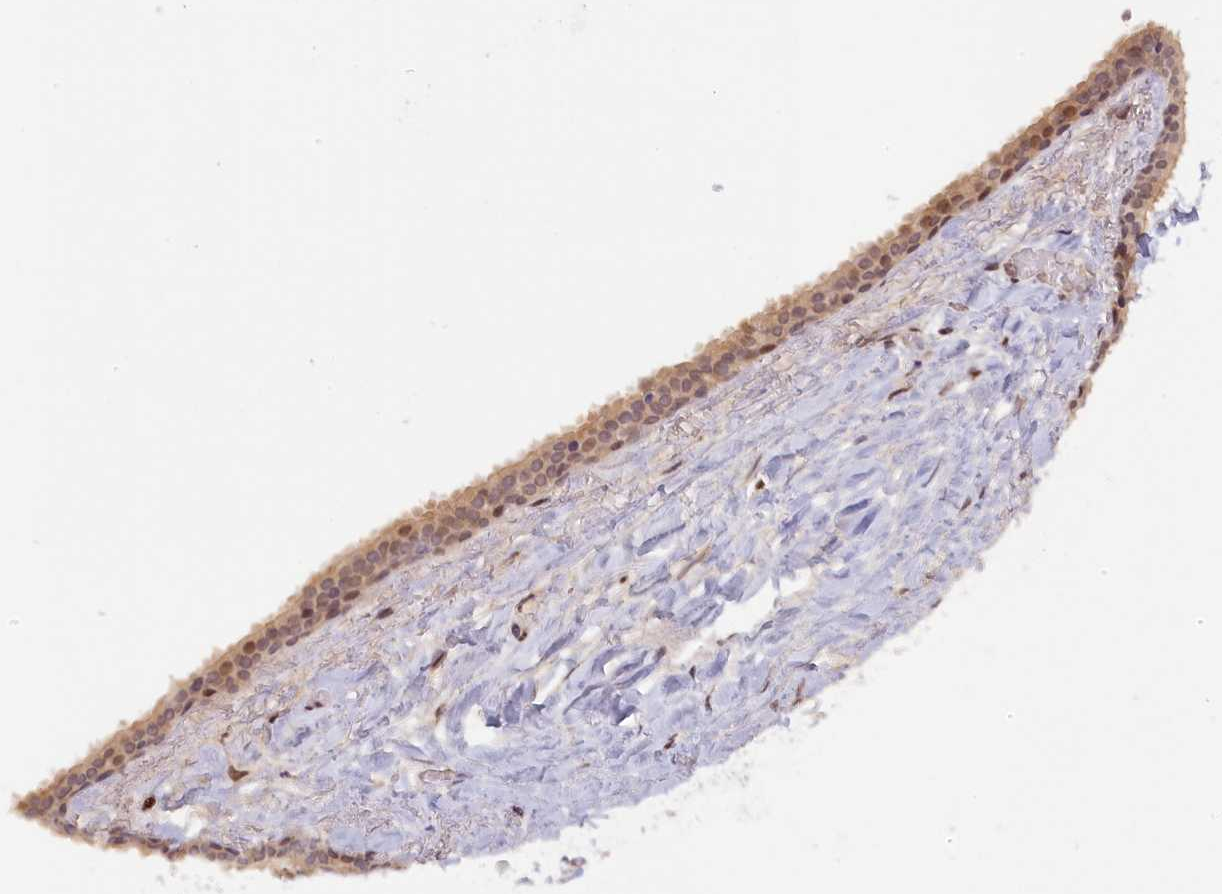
{"staining": {"intensity": "moderate", "quantity": ">75%", "location": "nuclear"}, "tissue": "adipose tissue", "cell_type": "Adipocytes", "image_type": "normal", "snomed": [{"axis": "morphology", "description": "Normal tissue, NOS"}, {"axis": "topography", "description": "Salivary gland"}, {"axis": "topography", "description": "Peripheral nerve tissue"}], "caption": "Adipocytes show medium levels of moderate nuclear staining in approximately >75% of cells in benign adipose tissue.", "gene": "SEC31B", "patient": {"sex": "male", "age": 62}}